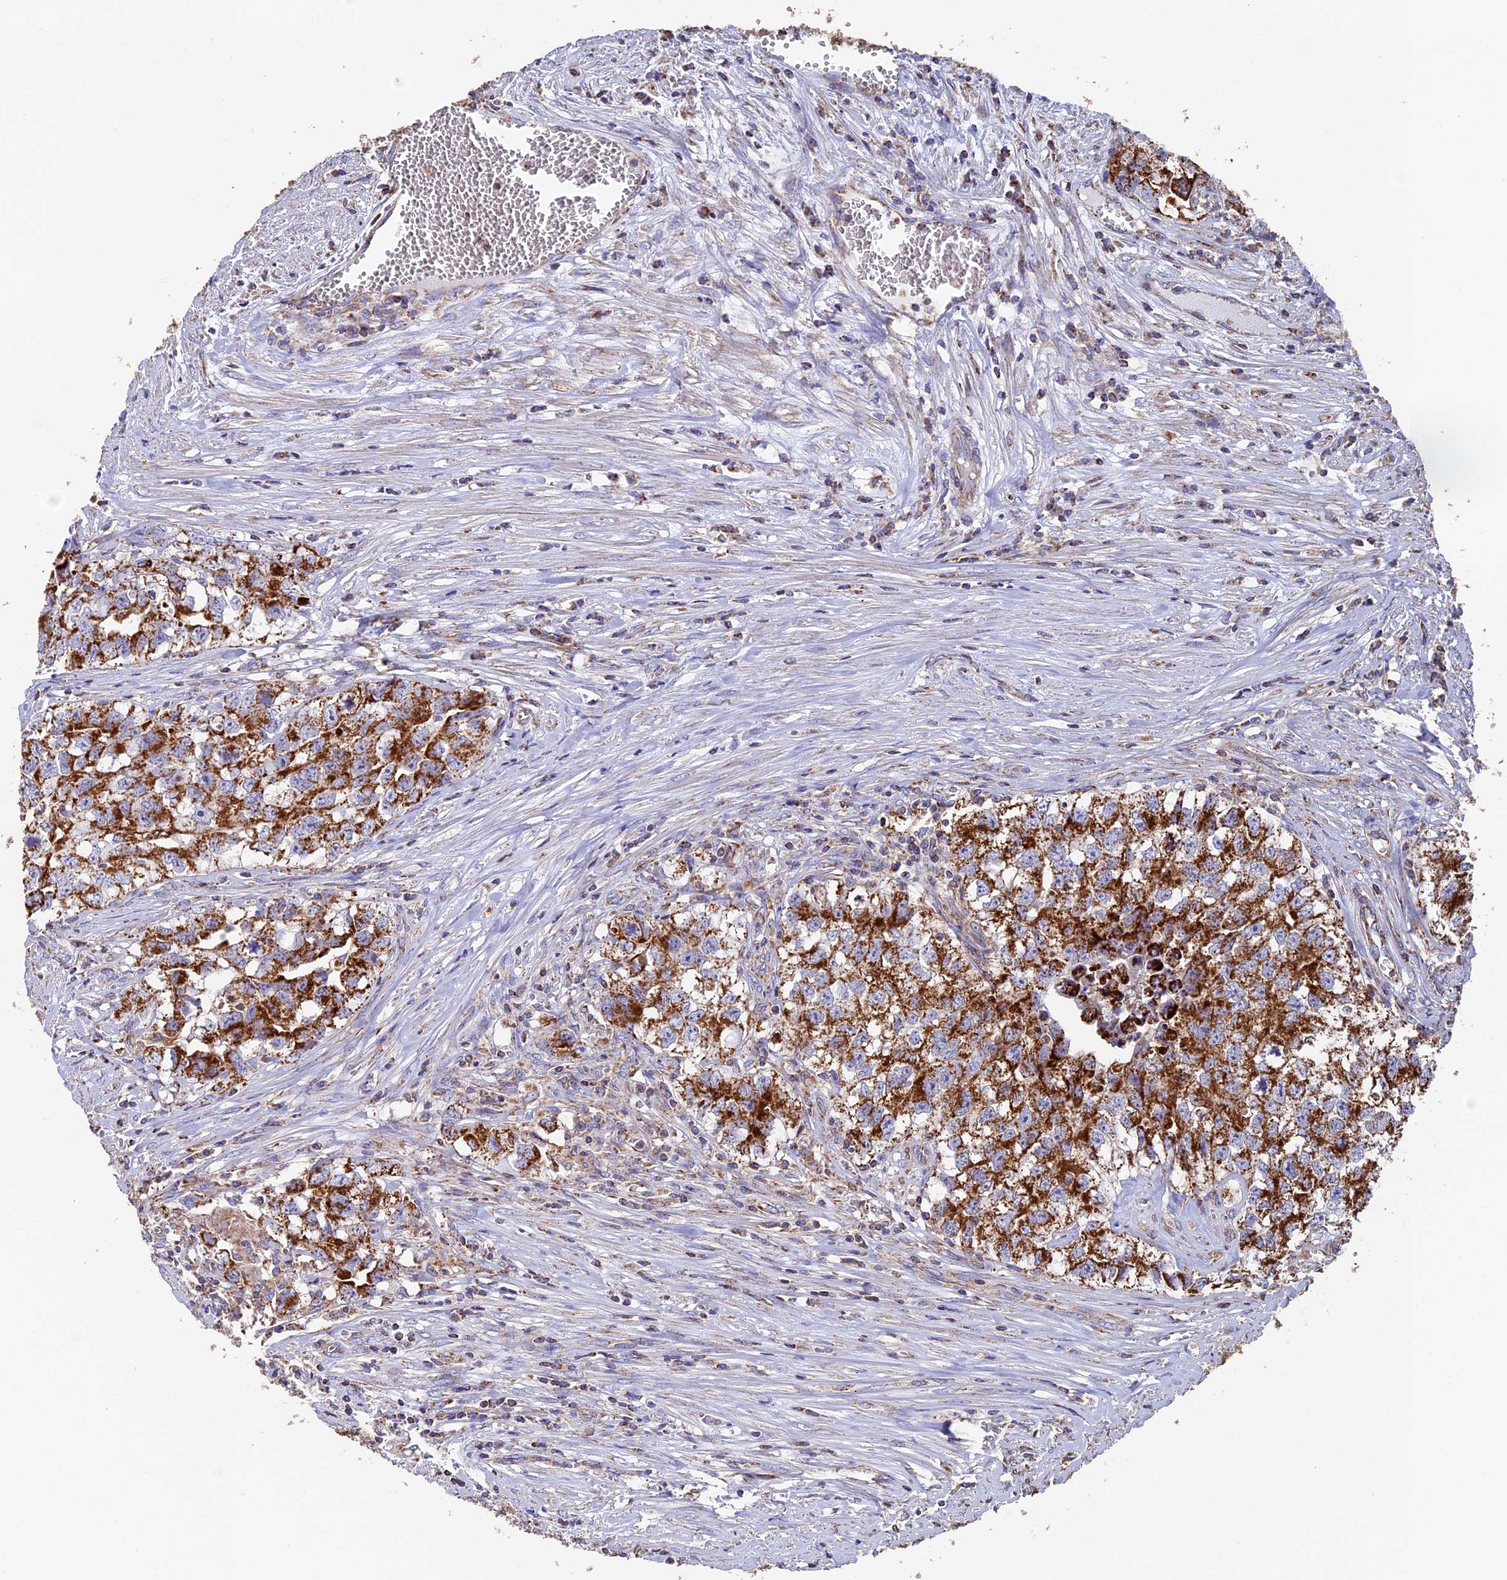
{"staining": {"intensity": "strong", "quantity": ">75%", "location": "cytoplasmic/membranous"}, "tissue": "testis cancer", "cell_type": "Tumor cells", "image_type": "cancer", "snomed": [{"axis": "morphology", "description": "Seminoma, NOS"}, {"axis": "morphology", "description": "Carcinoma, Embryonal, NOS"}, {"axis": "topography", "description": "Testis"}], "caption": "DAB (3,3'-diaminobenzidine) immunohistochemical staining of testis embryonal carcinoma displays strong cytoplasmic/membranous protein positivity in approximately >75% of tumor cells.", "gene": "ADAT1", "patient": {"sex": "male", "age": 43}}